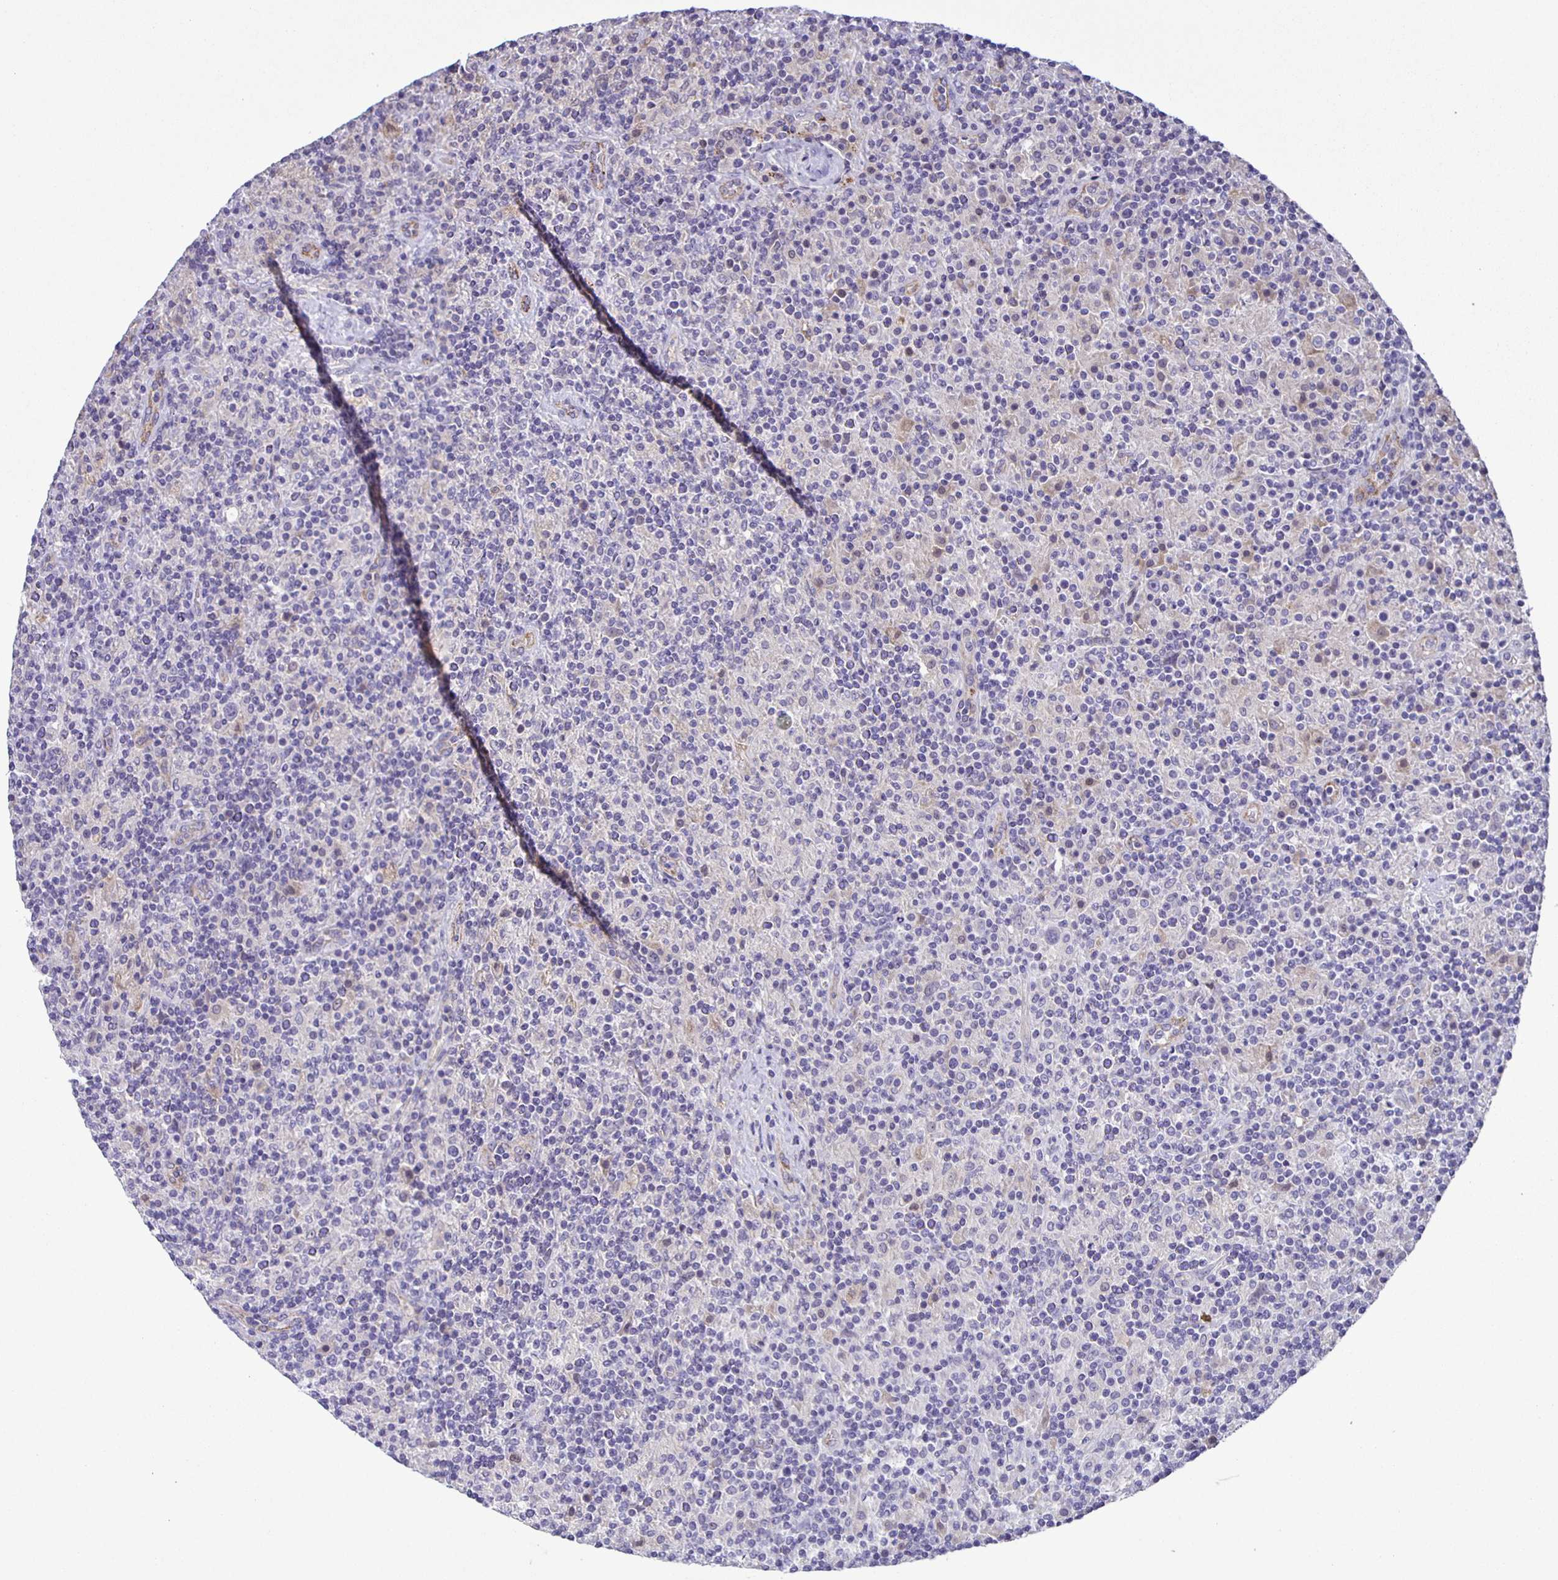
{"staining": {"intensity": "negative", "quantity": "none", "location": "none"}, "tissue": "lymphoma", "cell_type": "Tumor cells", "image_type": "cancer", "snomed": [{"axis": "morphology", "description": "Hodgkin's disease, NOS"}, {"axis": "topography", "description": "Lymph node"}], "caption": "An immunohistochemistry photomicrograph of lymphoma is shown. There is no staining in tumor cells of lymphoma.", "gene": "JMJD4", "patient": {"sex": "male", "age": 70}}